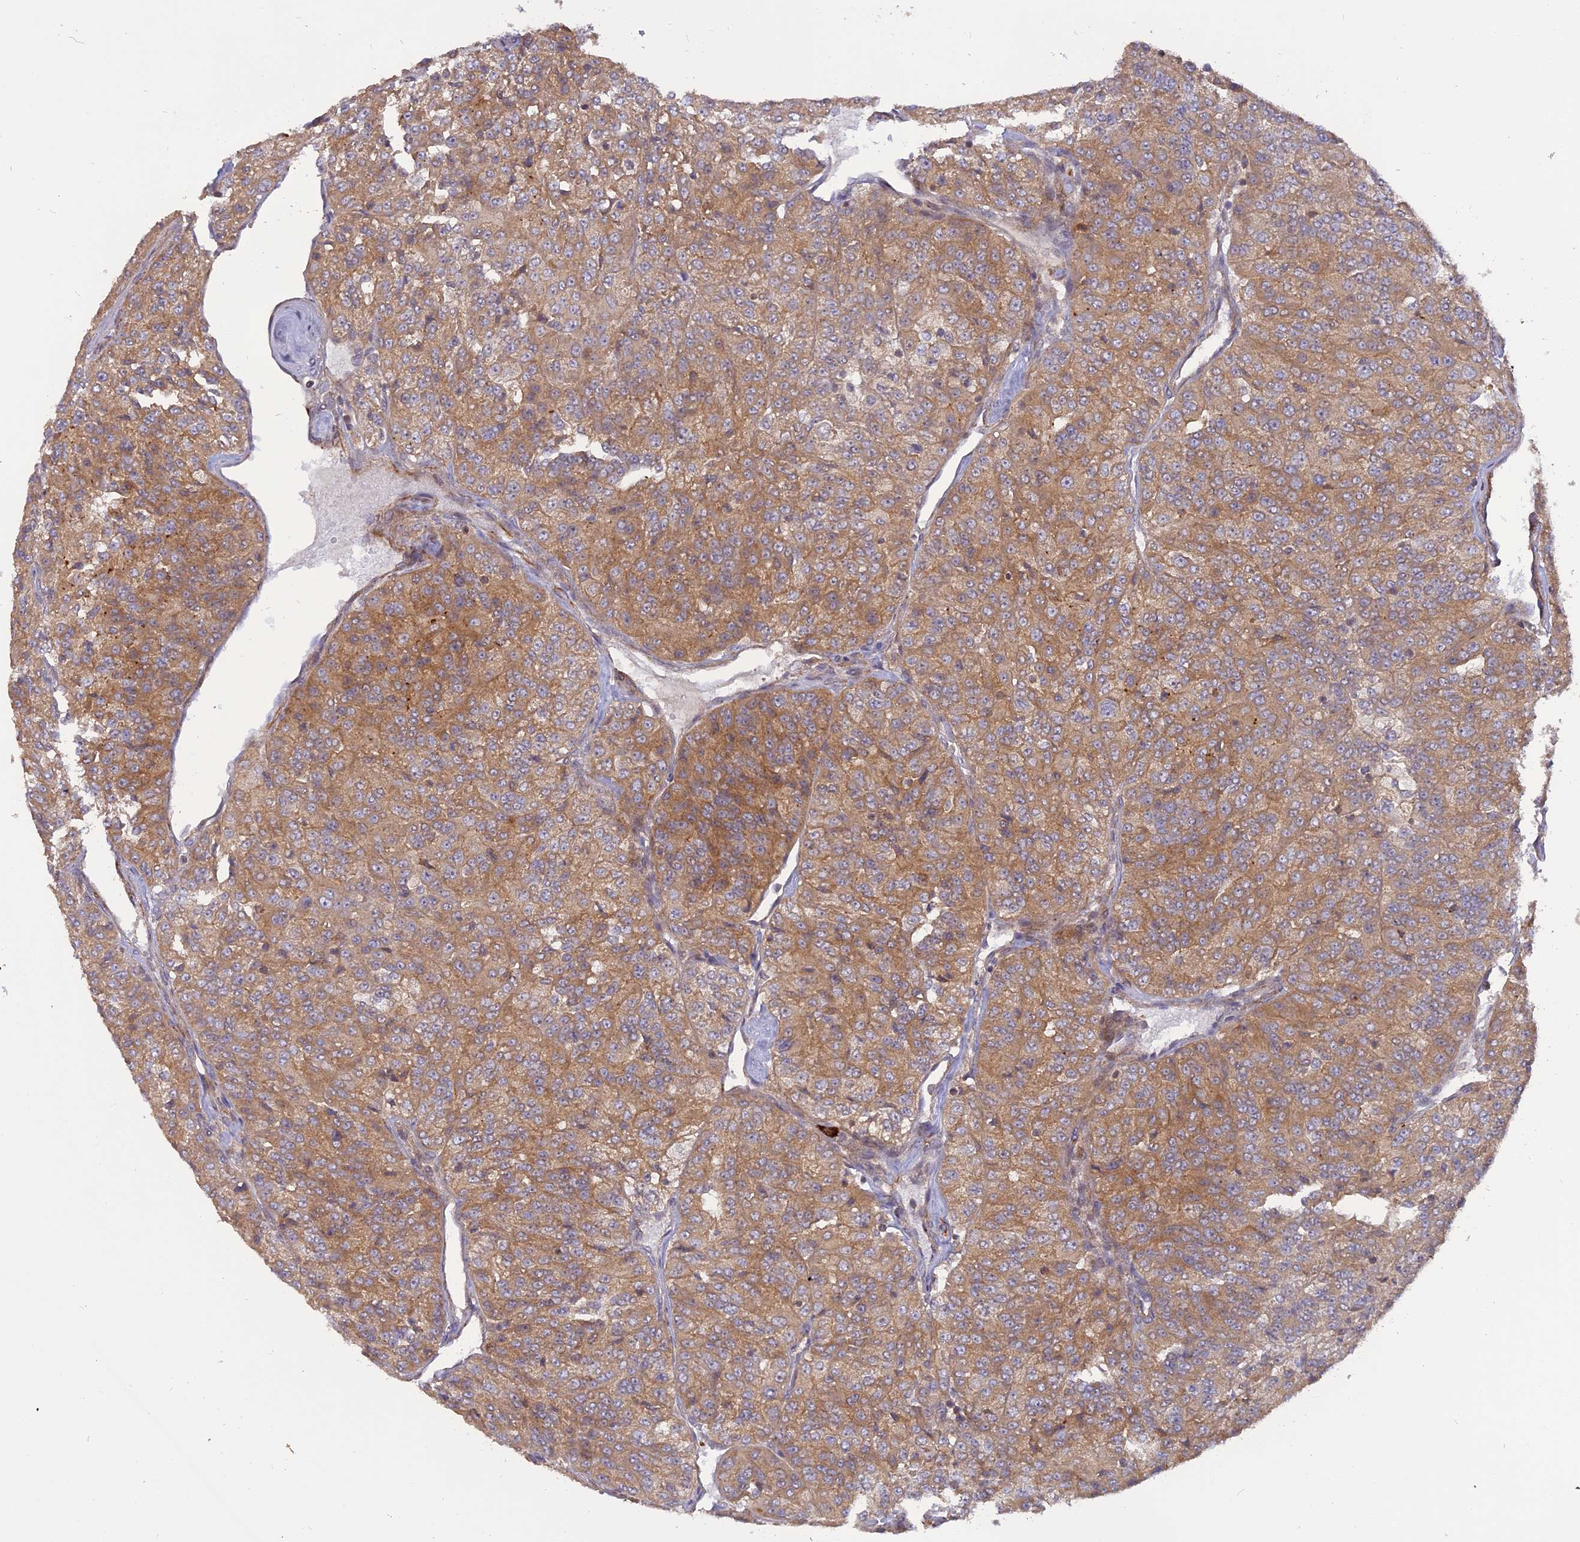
{"staining": {"intensity": "moderate", "quantity": ">75%", "location": "cytoplasmic/membranous"}, "tissue": "renal cancer", "cell_type": "Tumor cells", "image_type": "cancer", "snomed": [{"axis": "morphology", "description": "Adenocarcinoma, NOS"}, {"axis": "topography", "description": "Kidney"}], "caption": "Immunohistochemical staining of human adenocarcinoma (renal) shows medium levels of moderate cytoplasmic/membranous expression in about >75% of tumor cells.", "gene": "PHLDB3", "patient": {"sex": "female", "age": 63}}